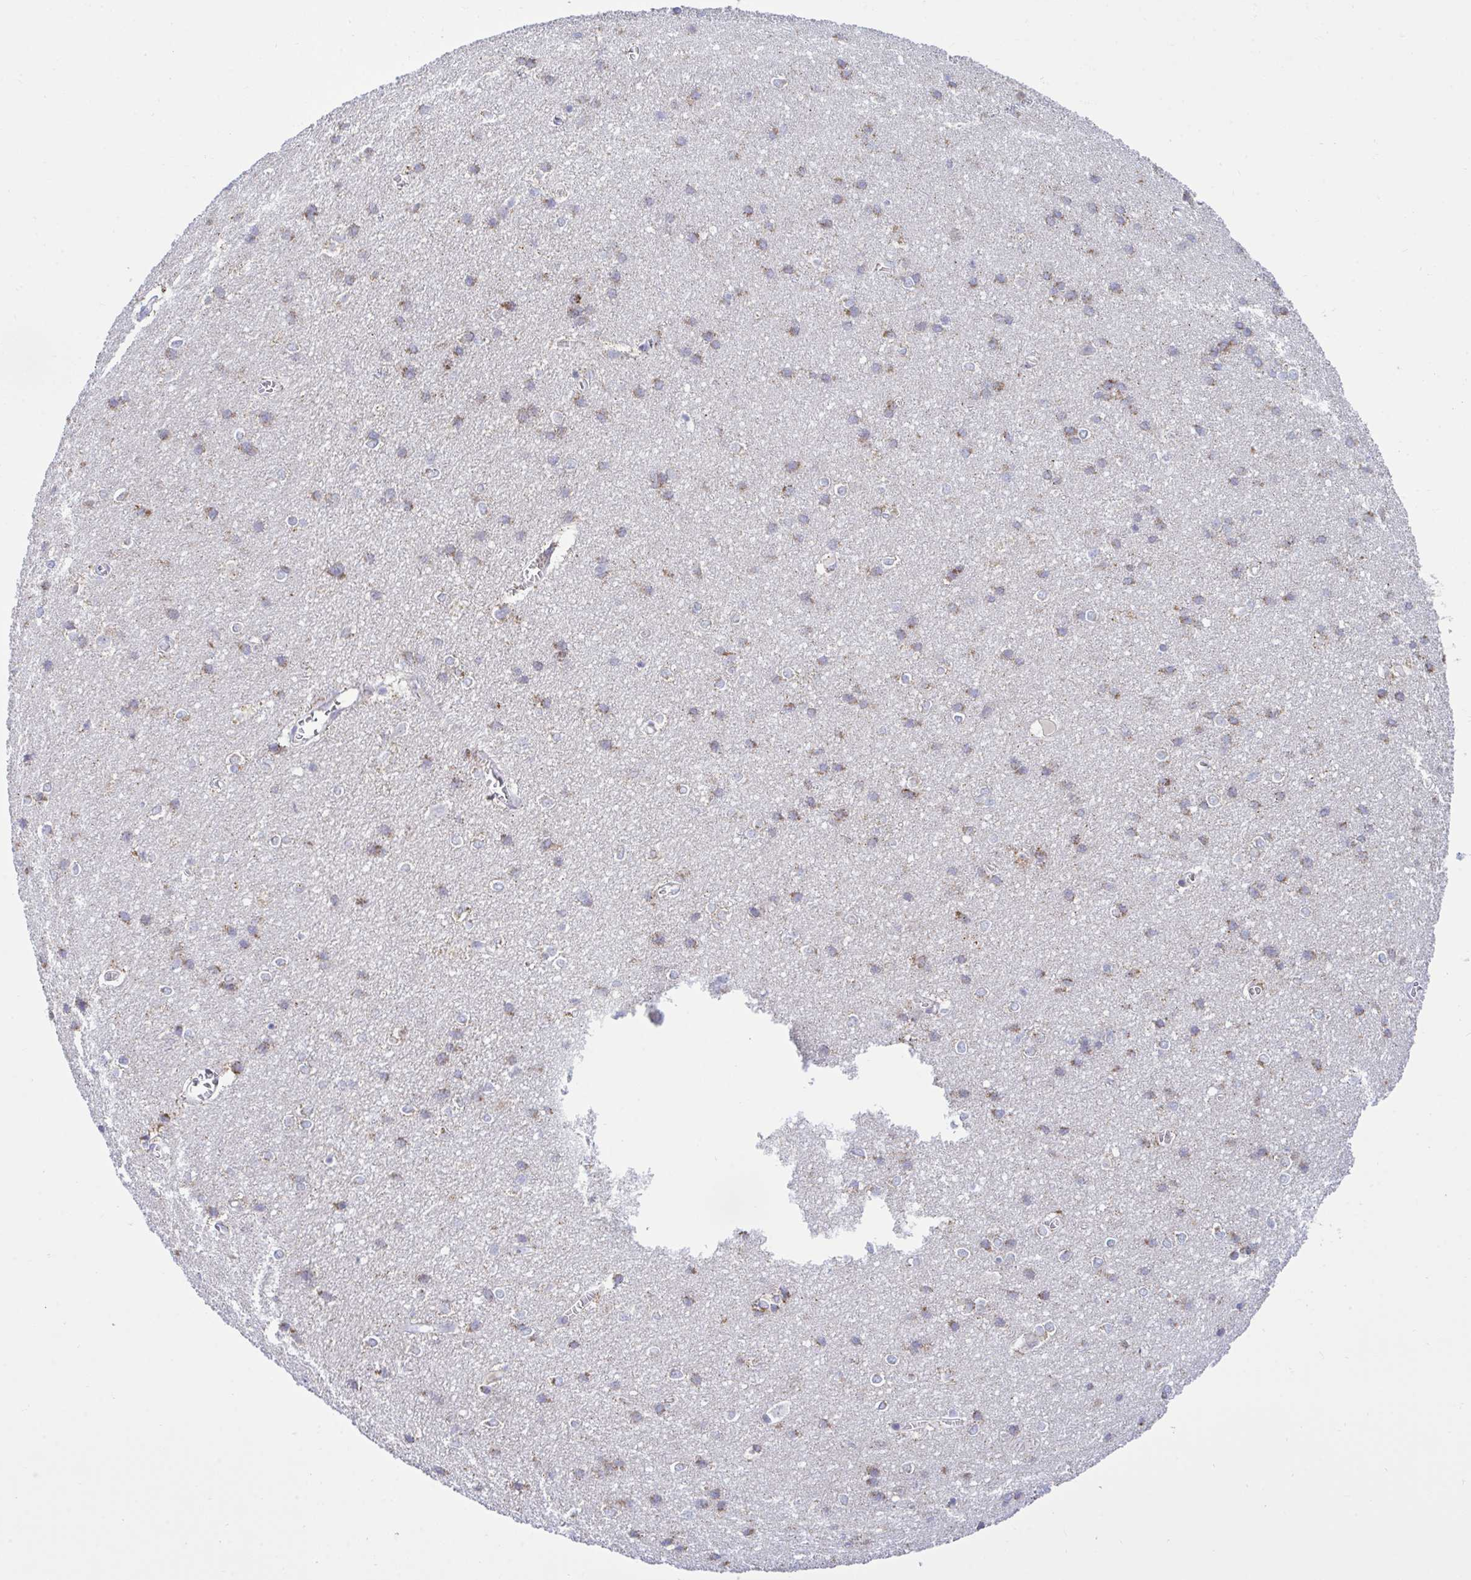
{"staining": {"intensity": "weak", "quantity": "<25%", "location": "cytoplasmic/membranous"}, "tissue": "cerebral cortex", "cell_type": "Endothelial cells", "image_type": "normal", "snomed": [{"axis": "morphology", "description": "Normal tissue, NOS"}, {"axis": "topography", "description": "Cerebral cortex"}], "caption": "The photomicrograph shows no significant positivity in endothelial cells of cerebral cortex.", "gene": "HSPE1", "patient": {"sex": "male", "age": 37}}